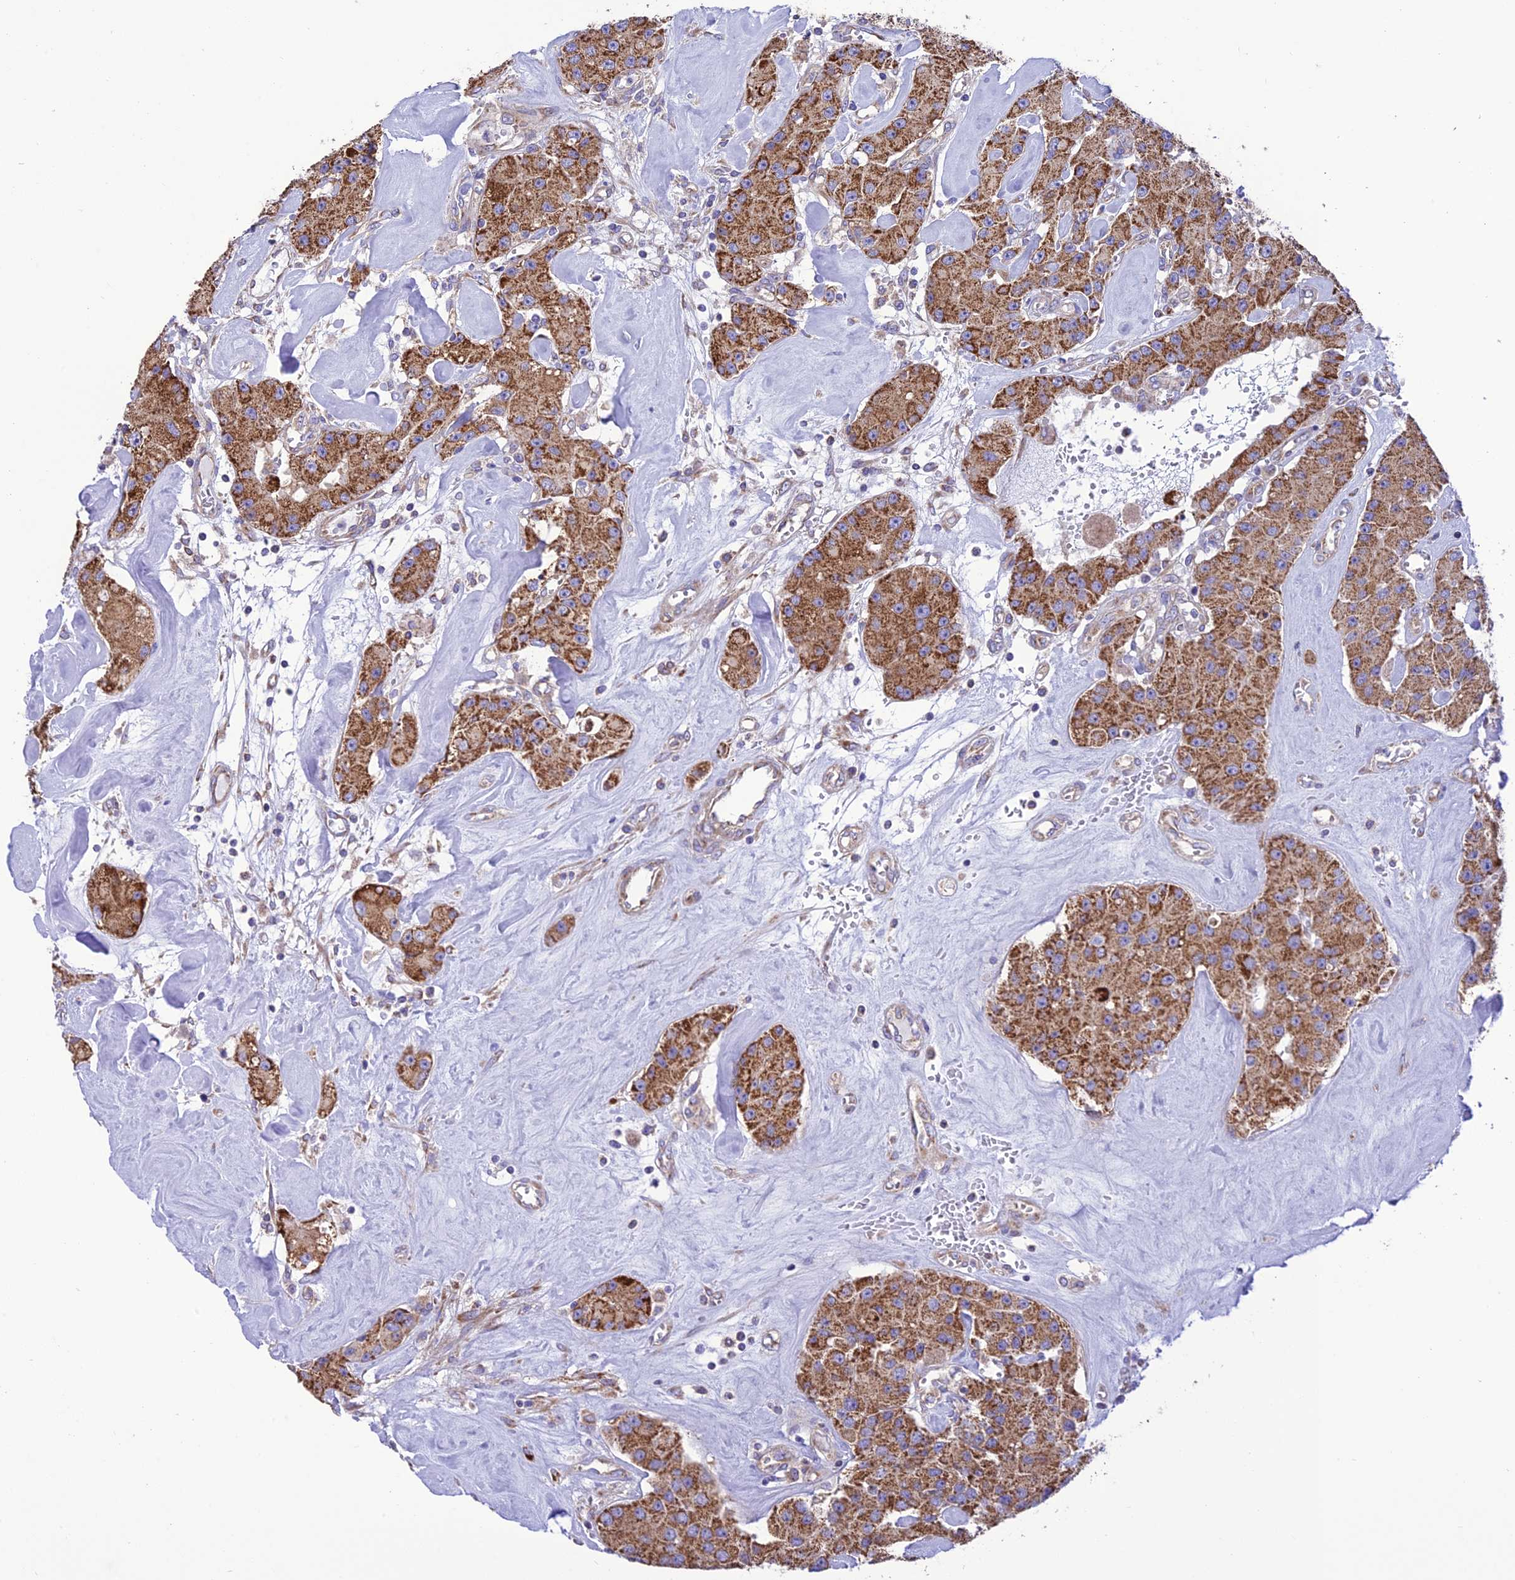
{"staining": {"intensity": "strong", "quantity": ">75%", "location": "cytoplasmic/membranous"}, "tissue": "carcinoid", "cell_type": "Tumor cells", "image_type": "cancer", "snomed": [{"axis": "morphology", "description": "Carcinoid, malignant, NOS"}, {"axis": "topography", "description": "Pancreas"}], "caption": "Malignant carcinoid was stained to show a protein in brown. There is high levels of strong cytoplasmic/membranous positivity in about >75% of tumor cells.", "gene": "MAP3K12", "patient": {"sex": "male", "age": 41}}